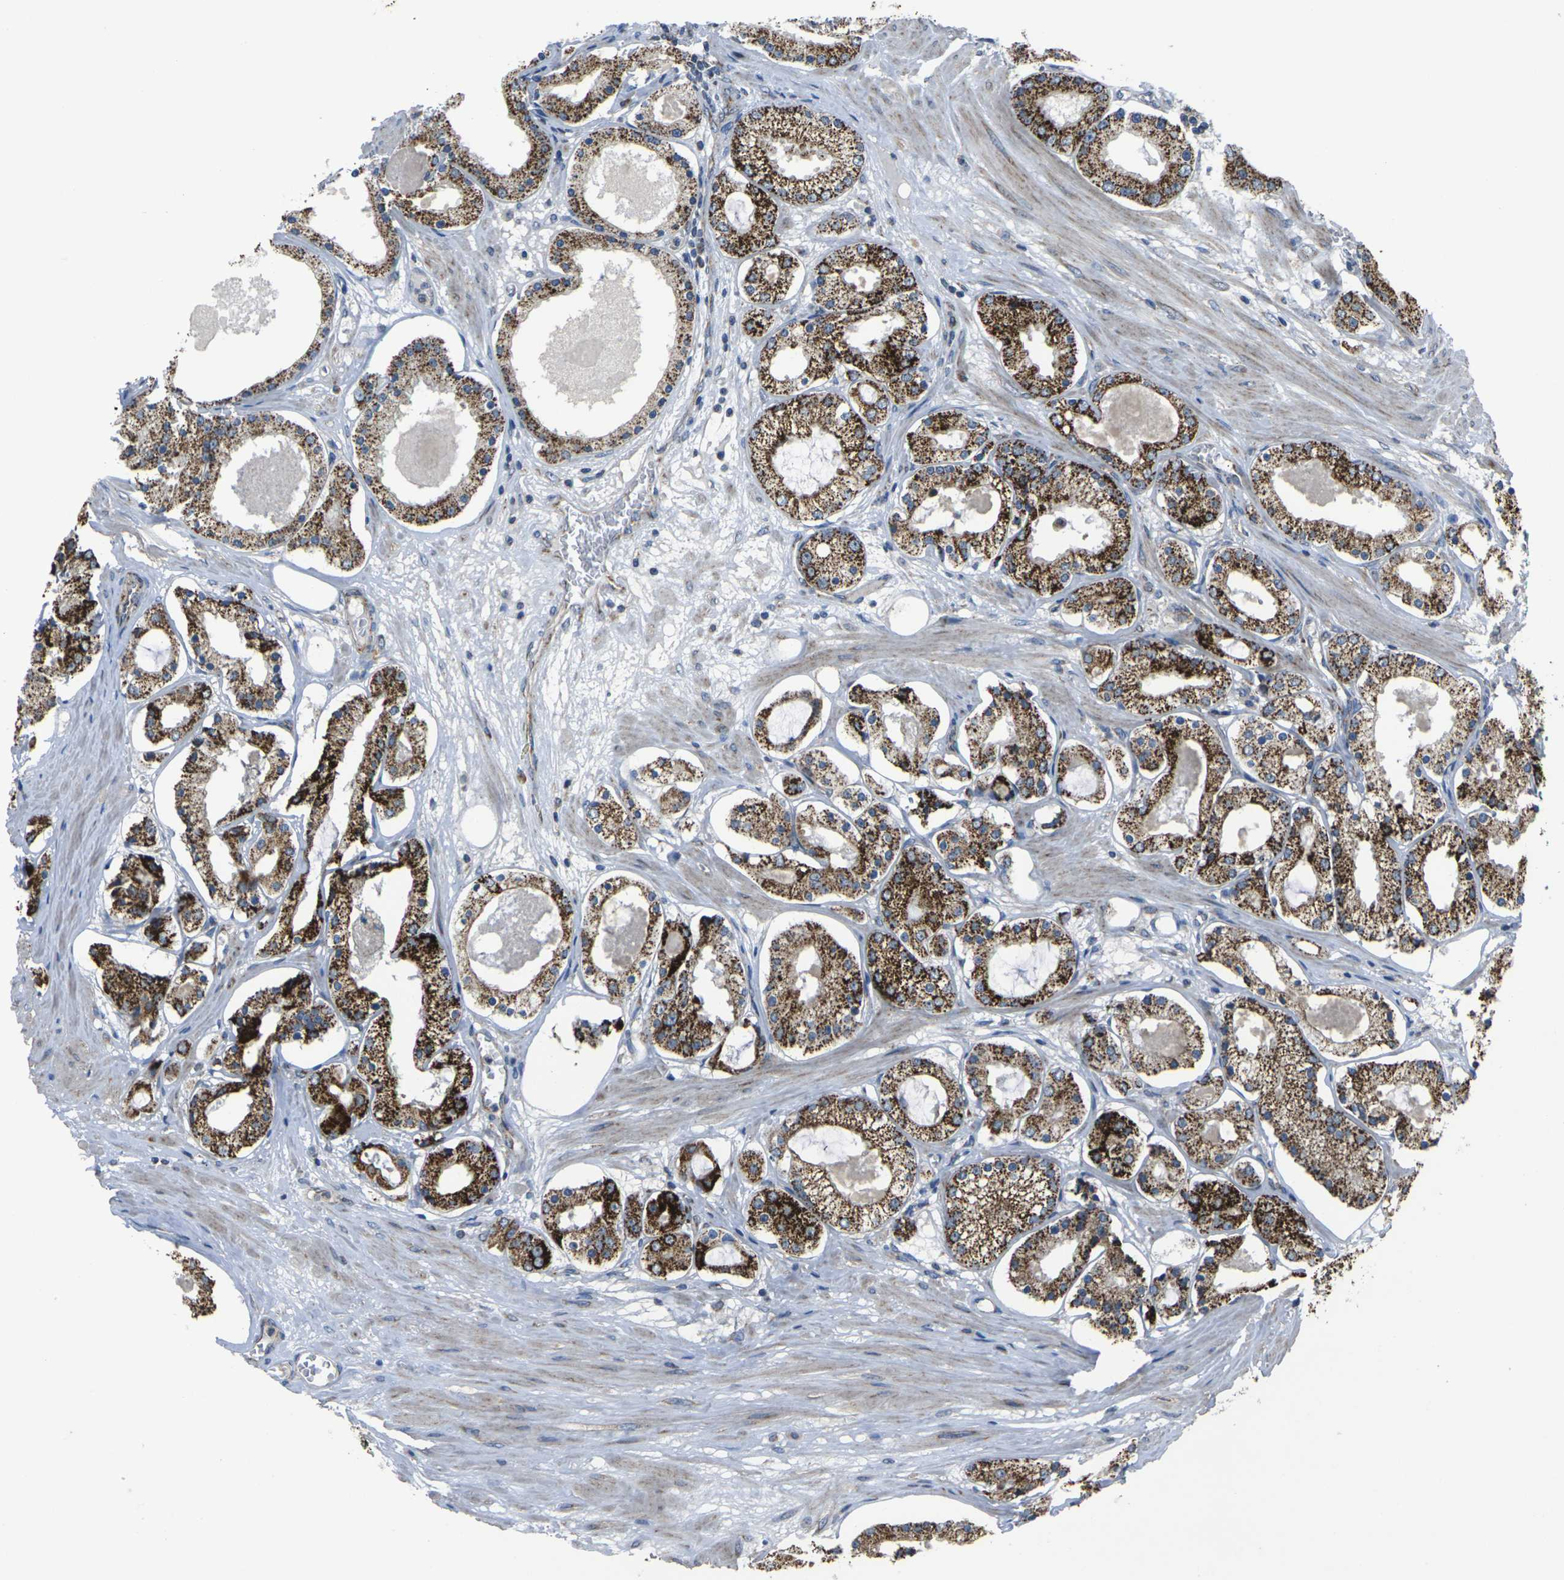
{"staining": {"intensity": "strong", "quantity": ">75%", "location": "cytoplasmic/membranous"}, "tissue": "prostate cancer", "cell_type": "Tumor cells", "image_type": "cancer", "snomed": [{"axis": "morphology", "description": "Adenocarcinoma, High grade"}, {"axis": "topography", "description": "Prostate"}], "caption": "Protein analysis of prostate cancer tissue exhibits strong cytoplasmic/membranous positivity in approximately >75% of tumor cells. The protein of interest is stained brown, and the nuclei are stained in blue (DAB (3,3'-diaminobenzidine) IHC with brightfield microscopy, high magnification).", "gene": "TMEM120B", "patient": {"sex": "male", "age": 66}}